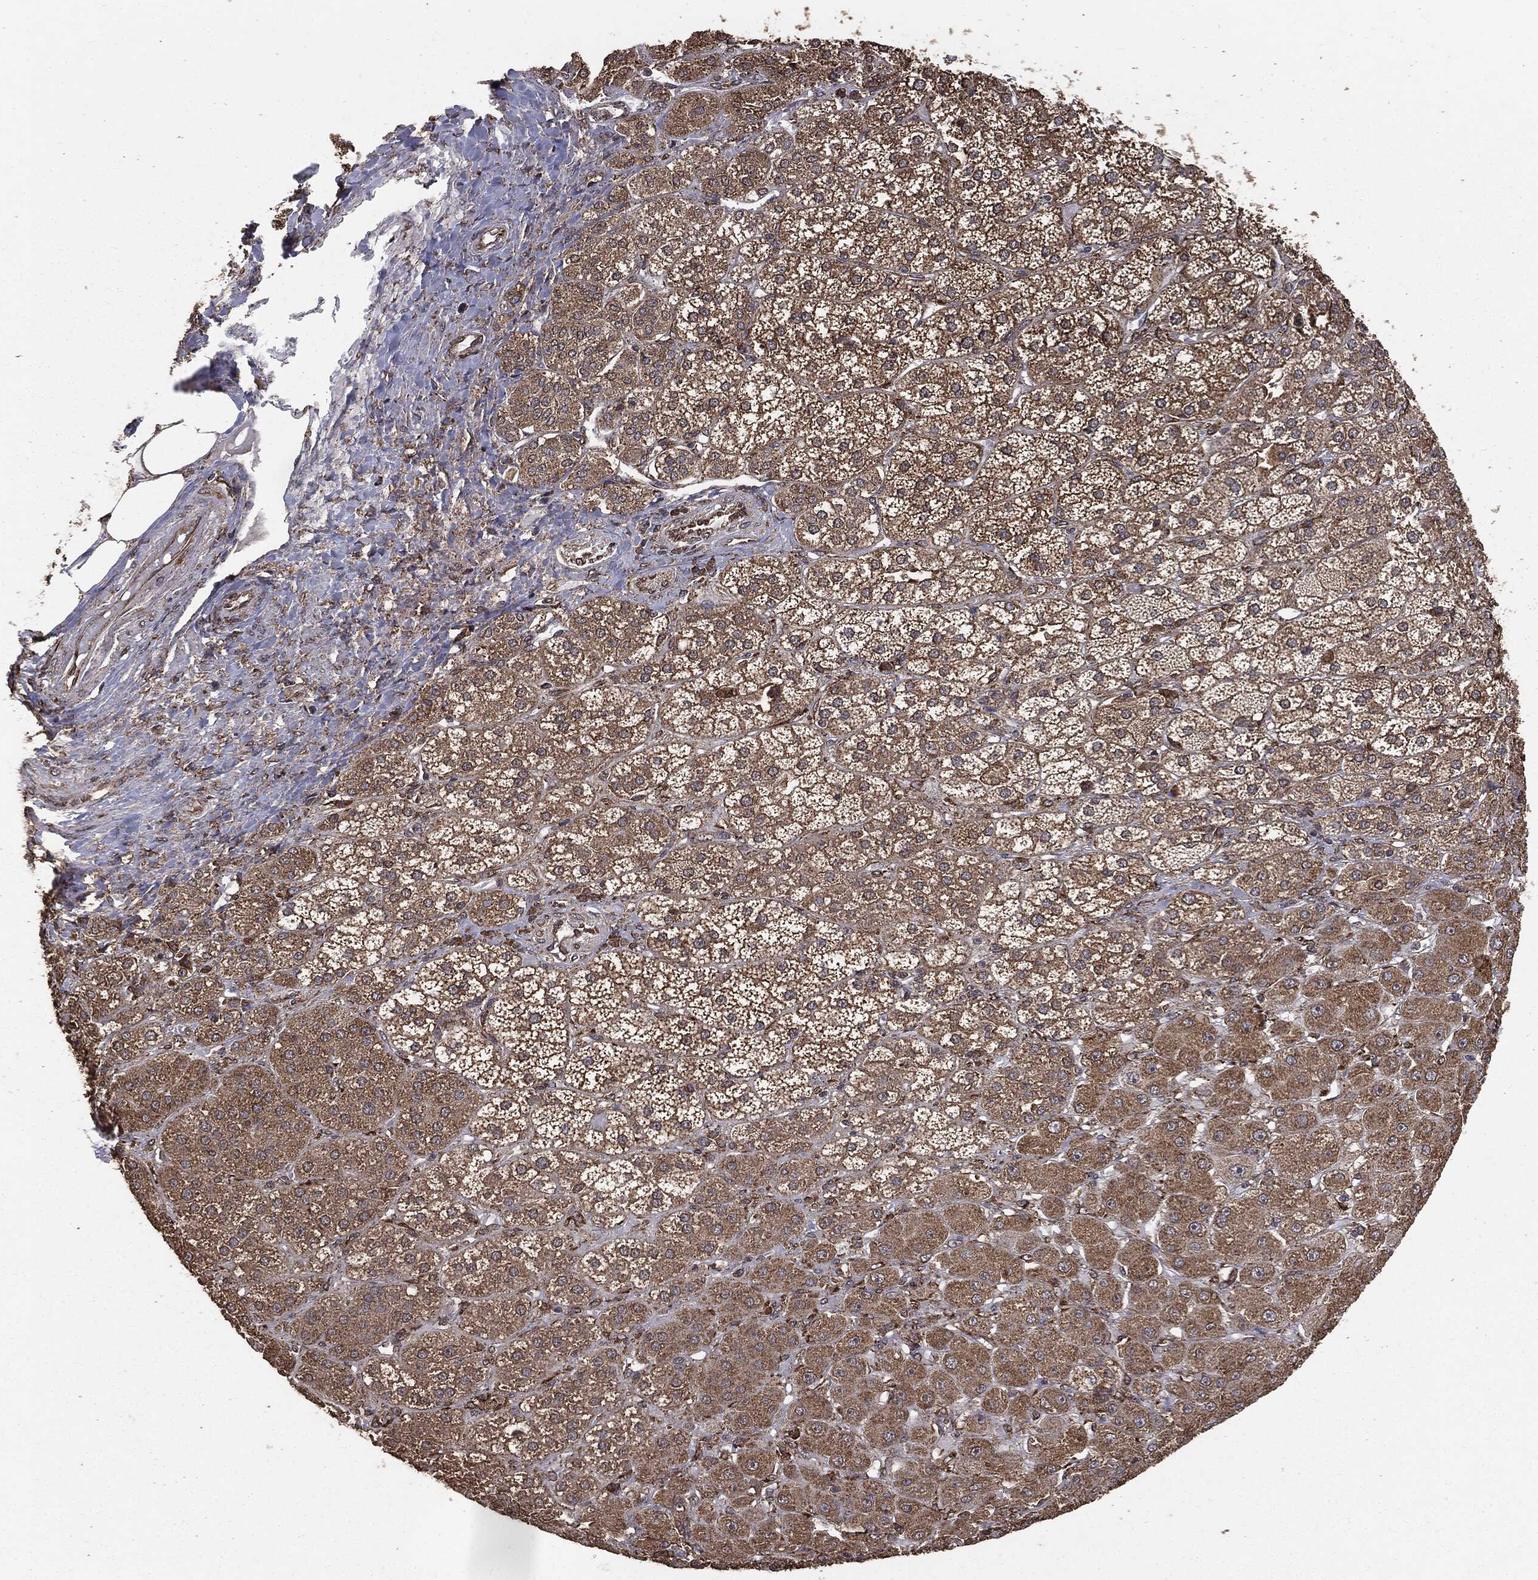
{"staining": {"intensity": "weak", "quantity": ">75%", "location": "cytoplasmic/membranous"}, "tissue": "adrenal gland", "cell_type": "Glandular cells", "image_type": "normal", "snomed": [{"axis": "morphology", "description": "Normal tissue, NOS"}, {"axis": "topography", "description": "Adrenal gland"}], "caption": "A brown stain highlights weak cytoplasmic/membranous positivity of a protein in glandular cells of benign human adrenal gland. (Stains: DAB (3,3'-diaminobenzidine) in brown, nuclei in blue, Microscopy: brightfield microscopy at high magnification).", "gene": "MTOR", "patient": {"sex": "male", "age": 70}}